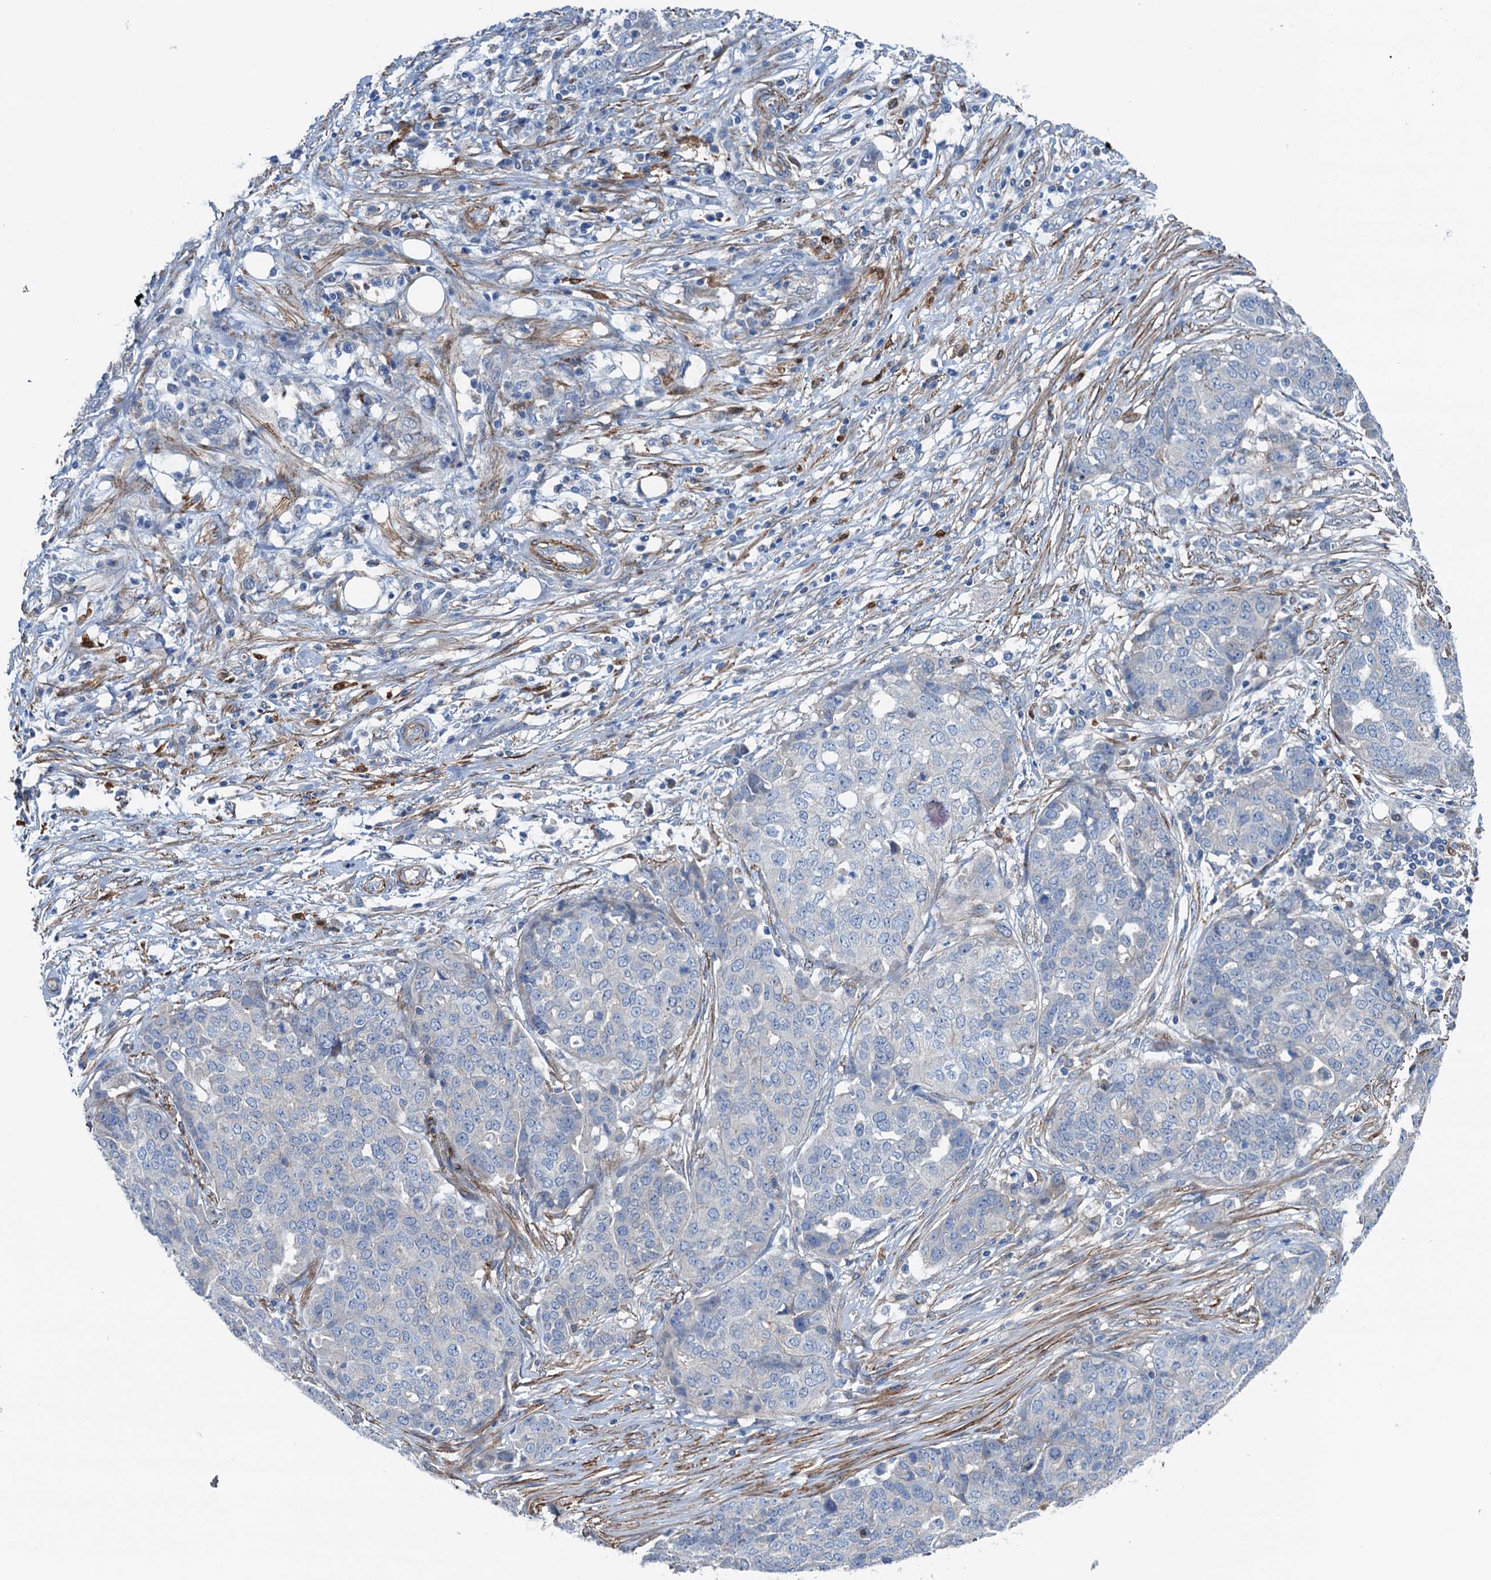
{"staining": {"intensity": "negative", "quantity": "none", "location": "none"}, "tissue": "ovarian cancer", "cell_type": "Tumor cells", "image_type": "cancer", "snomed": [{"axis": "morphology", "description": "Cystadenocarcinoma, serous, NOS"}, {"axis": "topography", "description": "Soft tissue"}, {"axis": "topography", "description": "Ovary"}], "caption": "DAB immunohistochemical staining of ovarian cancer shows no significant expression in tumor cells.", "gene": "CSTPP1", "patient": {"sex": "female", "age": 57}}